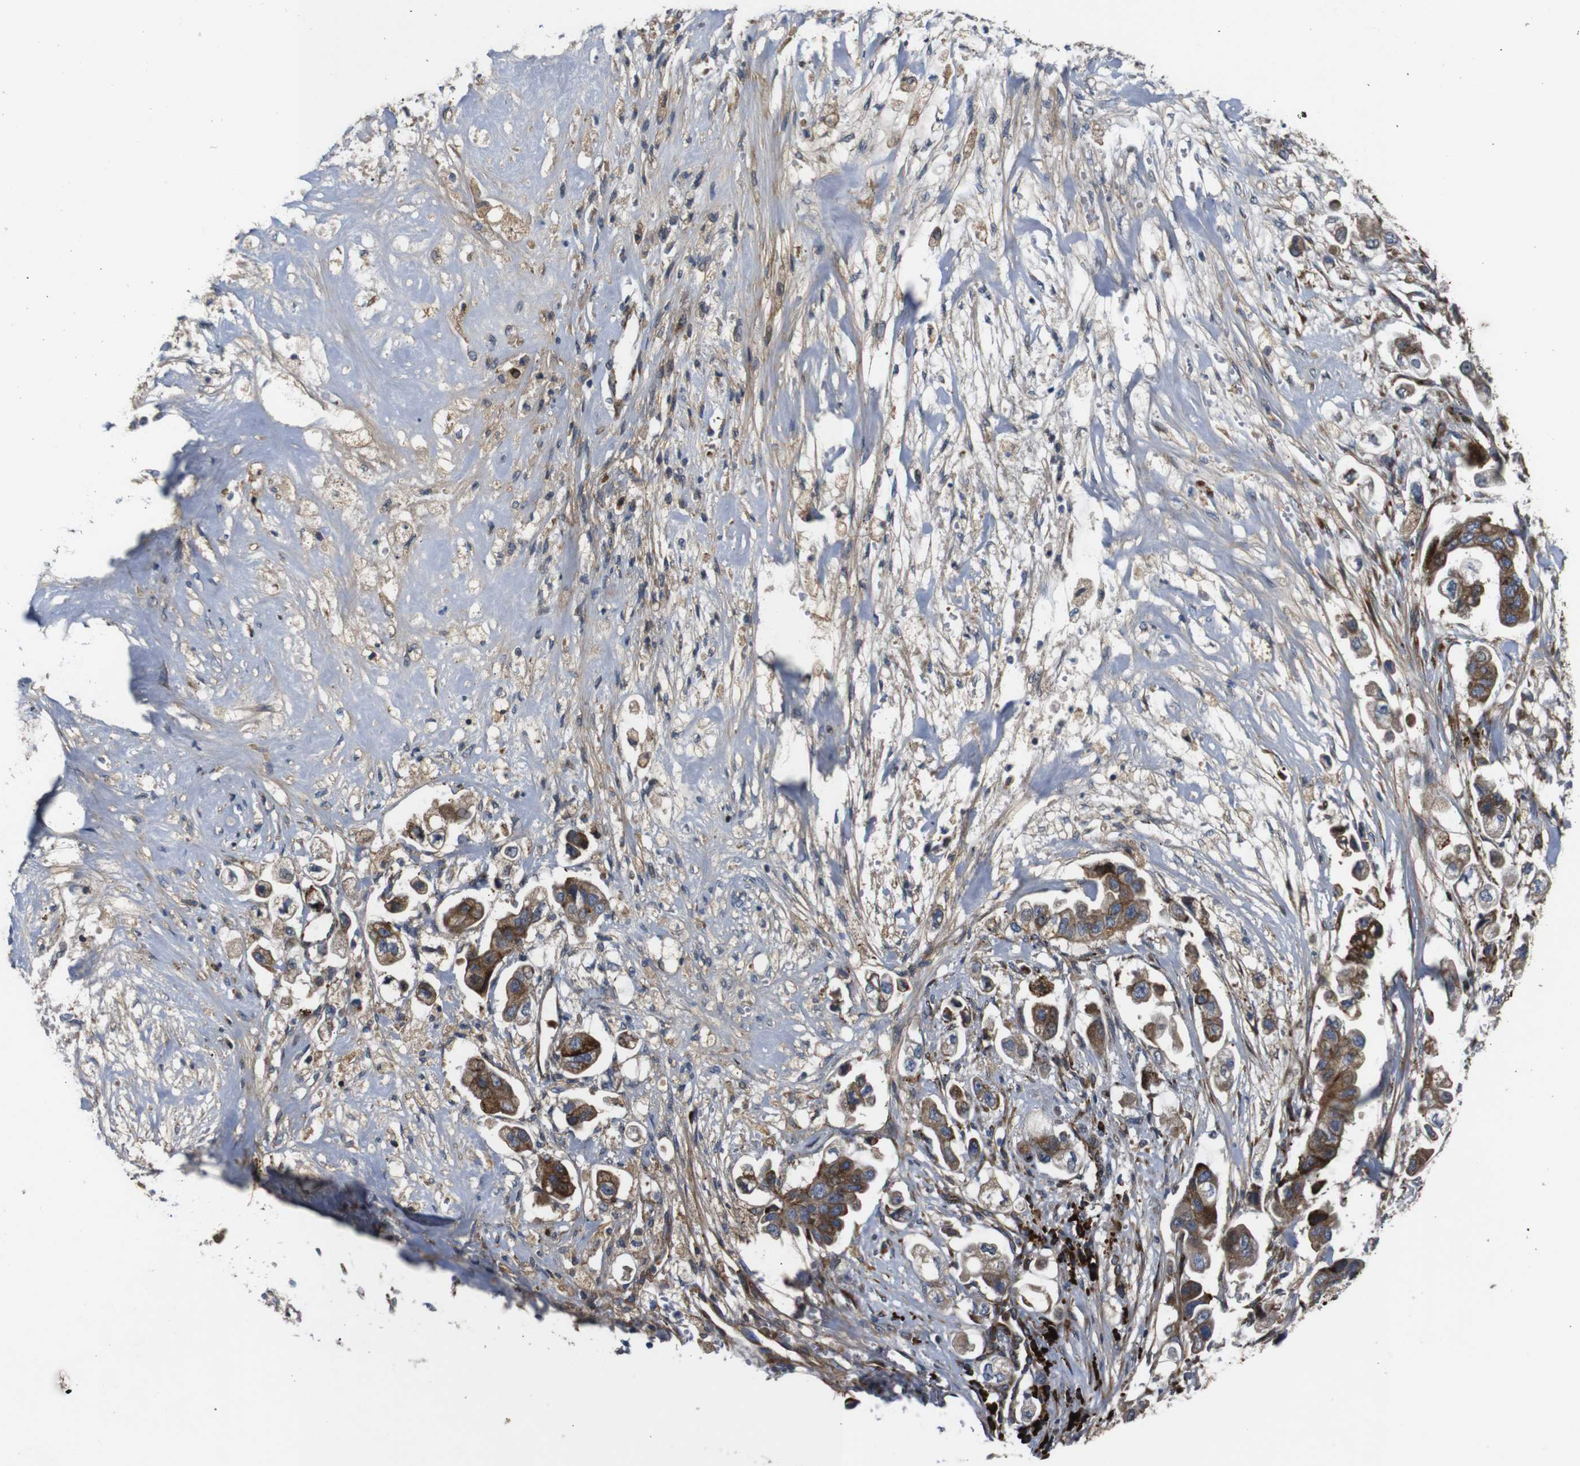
{"staining": {"intensity": "moderate", "quantity": ">75%", "location": "cytoplasmic/membranous"}, "tissue": "stomach cancer", "cell_type": "Tumor cells", "image_type": "cancer", "snomed": [{"axis": "morphology", "description": "Adenocarcinoma, NOS"}, {"axis": "topography", "description": "Stomach"}], "caption": "Immunohistochemistry of human adenocarcinoma (stomach) demonstrates medium levels of moderate cytoplasmic/membranous staining in approximately >75% of tumor cells. Nuclei are stained in blue.", "gene": "UBE2G2", "patient": {"sex": "male", "age": 62}}